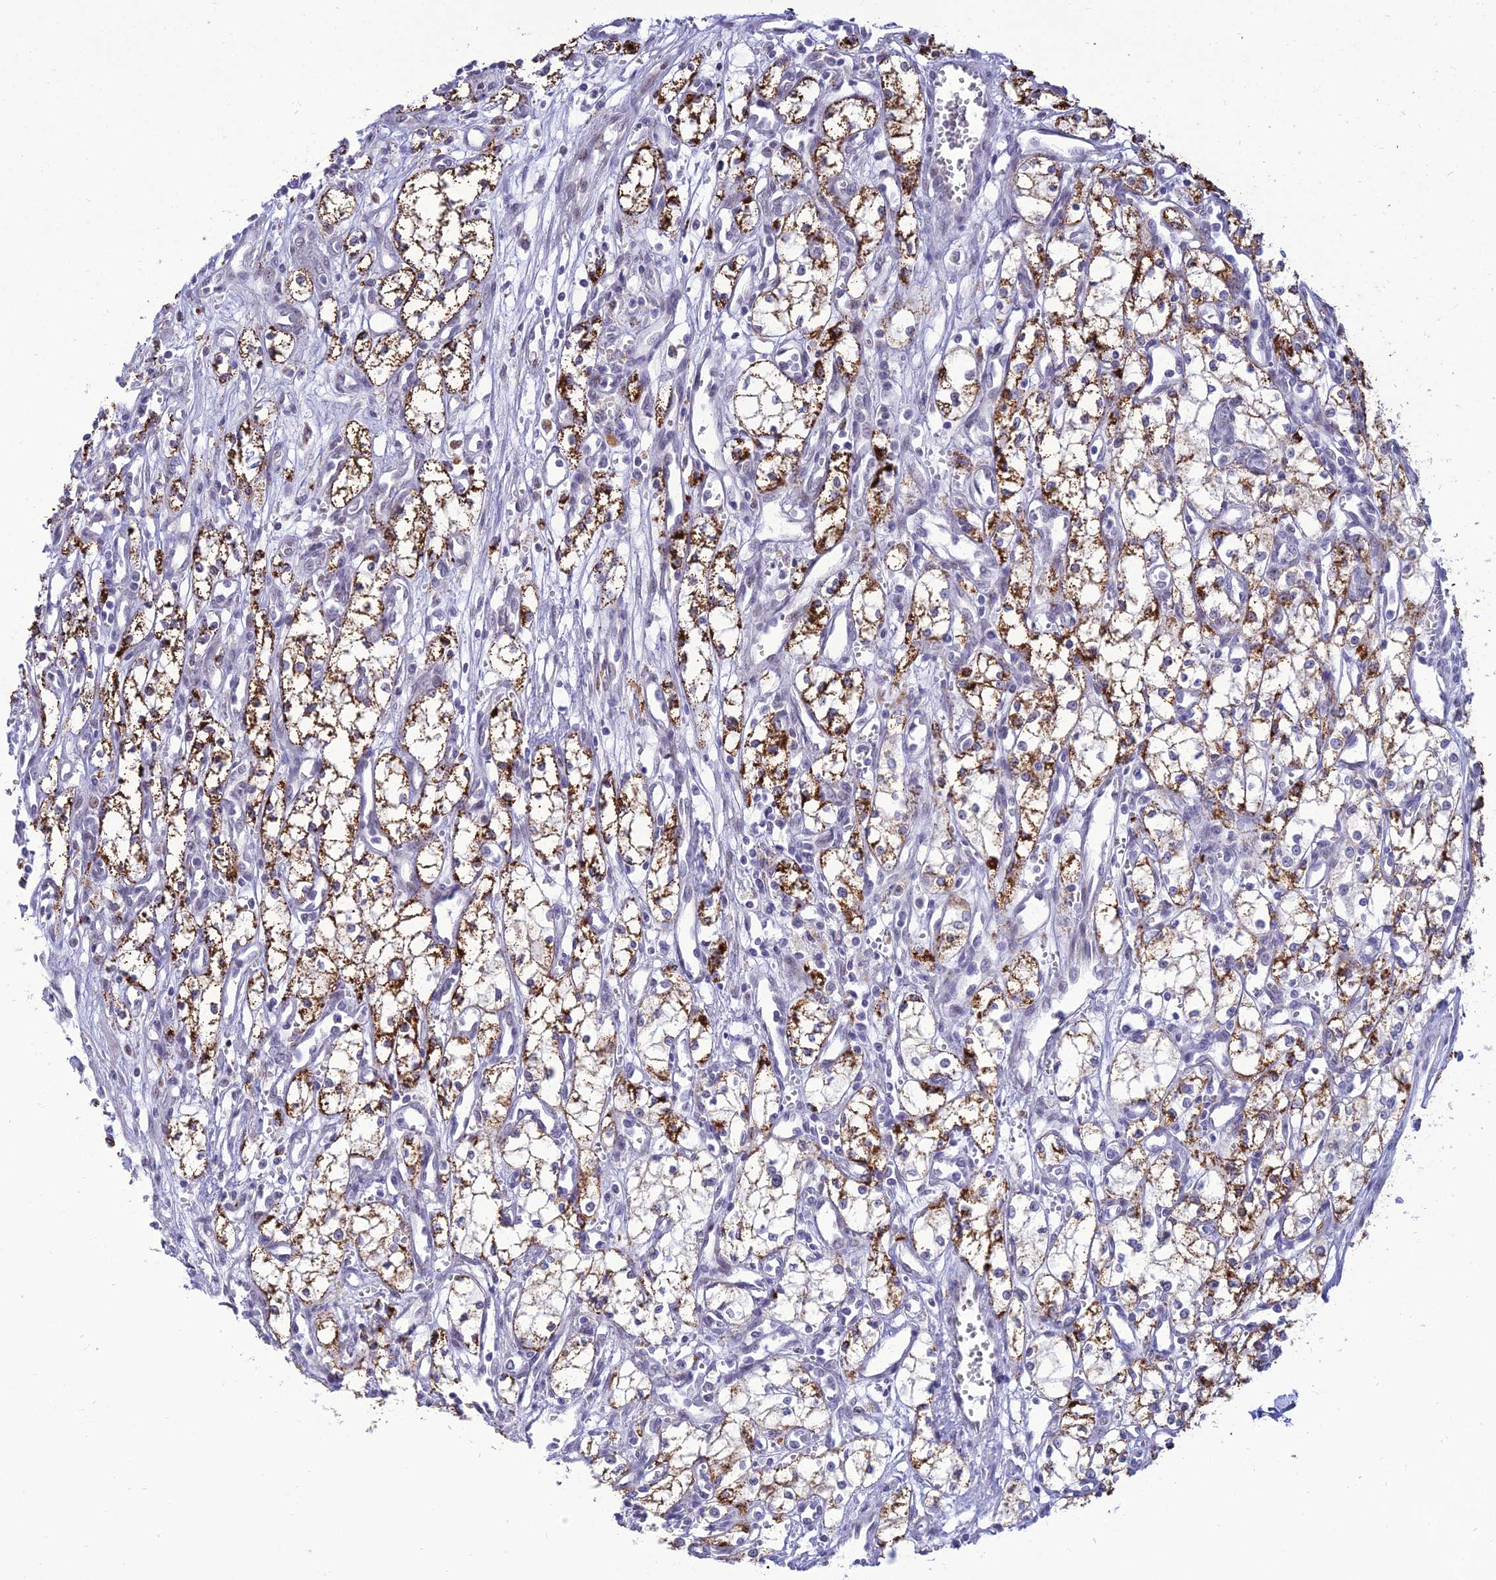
{"staining": {"intensity": "strong", "quantity": "25%-75%", "location": "cytoplasmic/membranous"}, "tissue": "renal cancer", "cell_type": "Tumor cells", "image_type": "cancer", "snomed": [{"axis": "morphology", "description": "Adenocarcinoma, NOS"}, {"axis": "topography", "description": "Kidney"}], "caption": "IHC of renal cancer (adenocarcinoma) reveals high levels of strong cytoplasmic/membranous expression in approximately 25%-75% of tumor cells. (Stains: DAB in brown, nuclei in blue, Microscopy: brightfield microscopy at high magnification).", "gene": "C6orf163", "patient": {"sex": "male", "age": 59}}